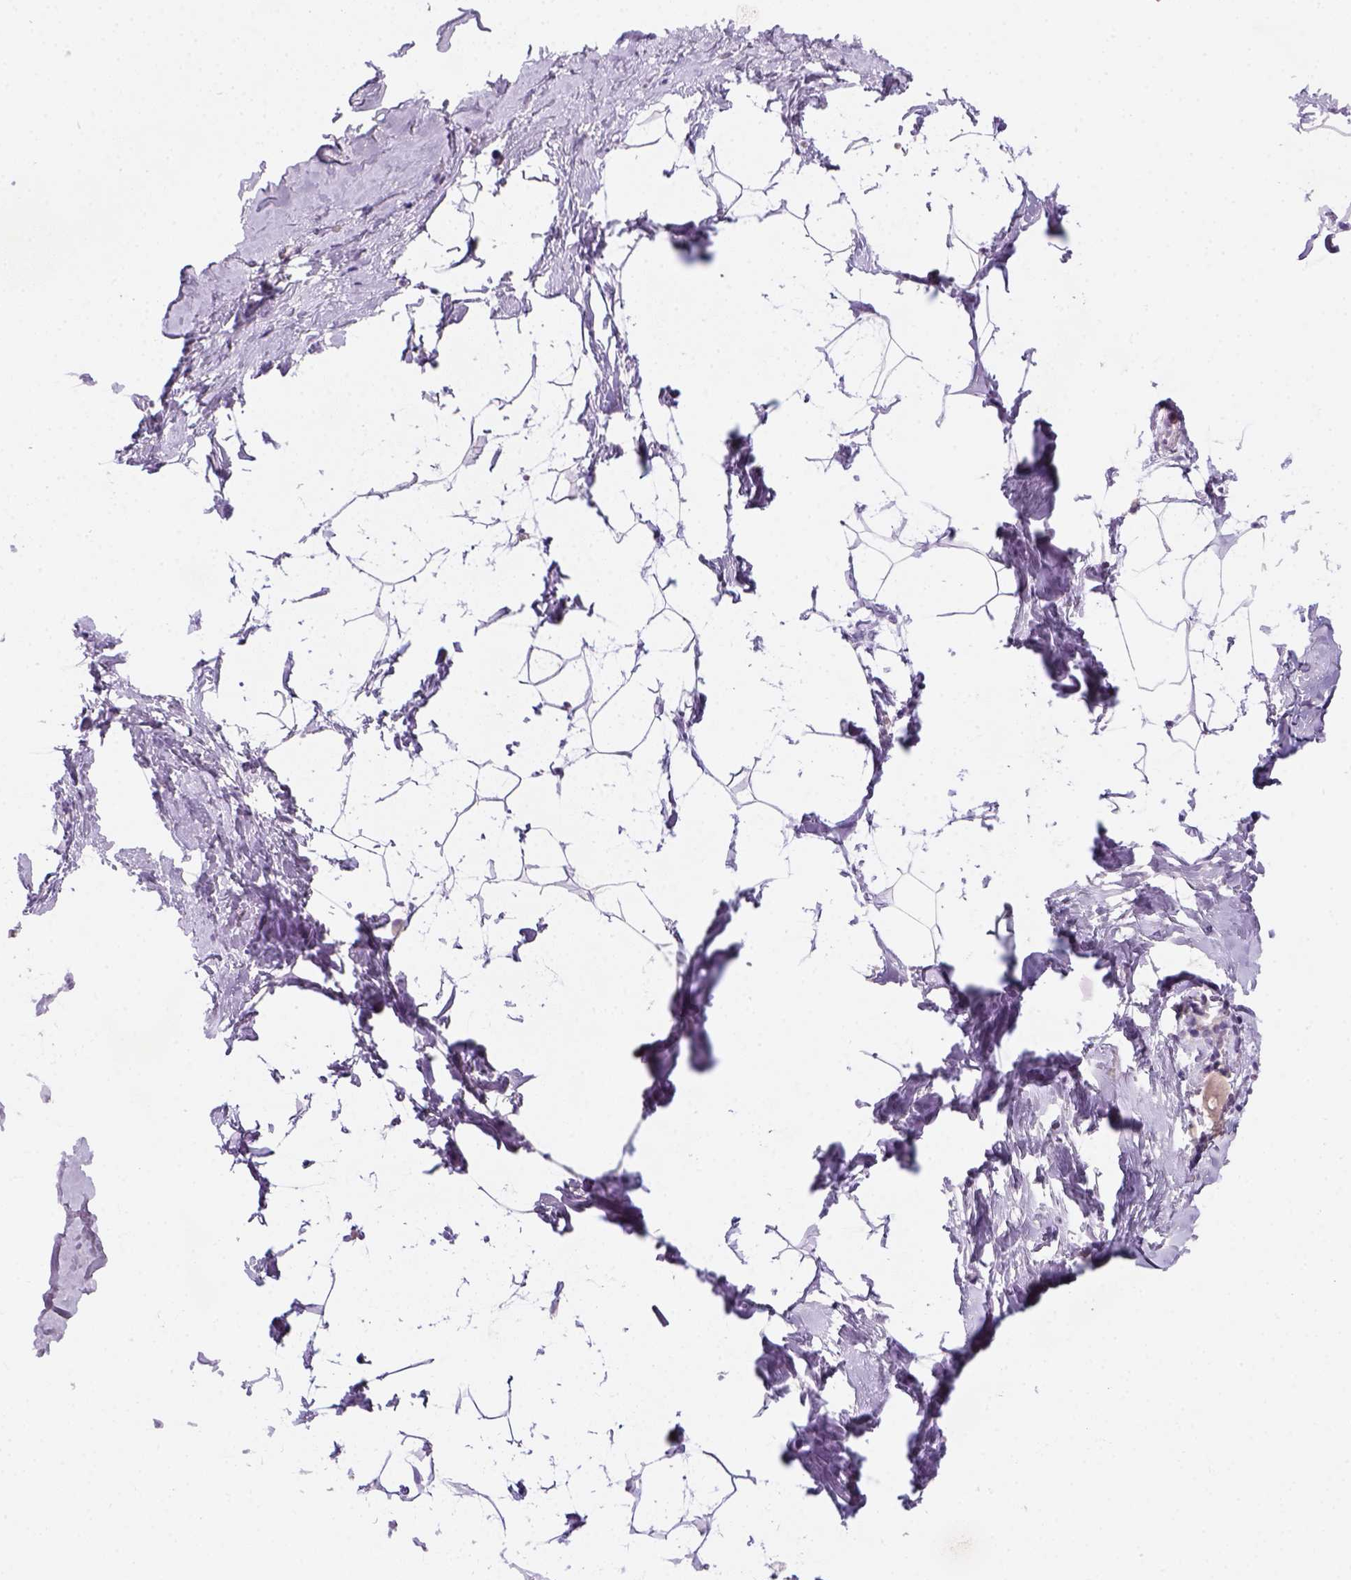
{"staining": {"intensity": "negative", "quantity": "none", "location": "none"}, "tissue": "breast", "cell_type": "Adipocytes", "image_type": "normal", "snomed": [{"axis": "morphology", "description": "Normal tissue, NOS"}, {"axis": "topography", "description": "Breast"}], "caption": "Immunohistochemistry of normal breast exhibits no positivity in adipocytes.", "gene": "ZMAT4", "patient": {"sex": "female", "age": 32}}